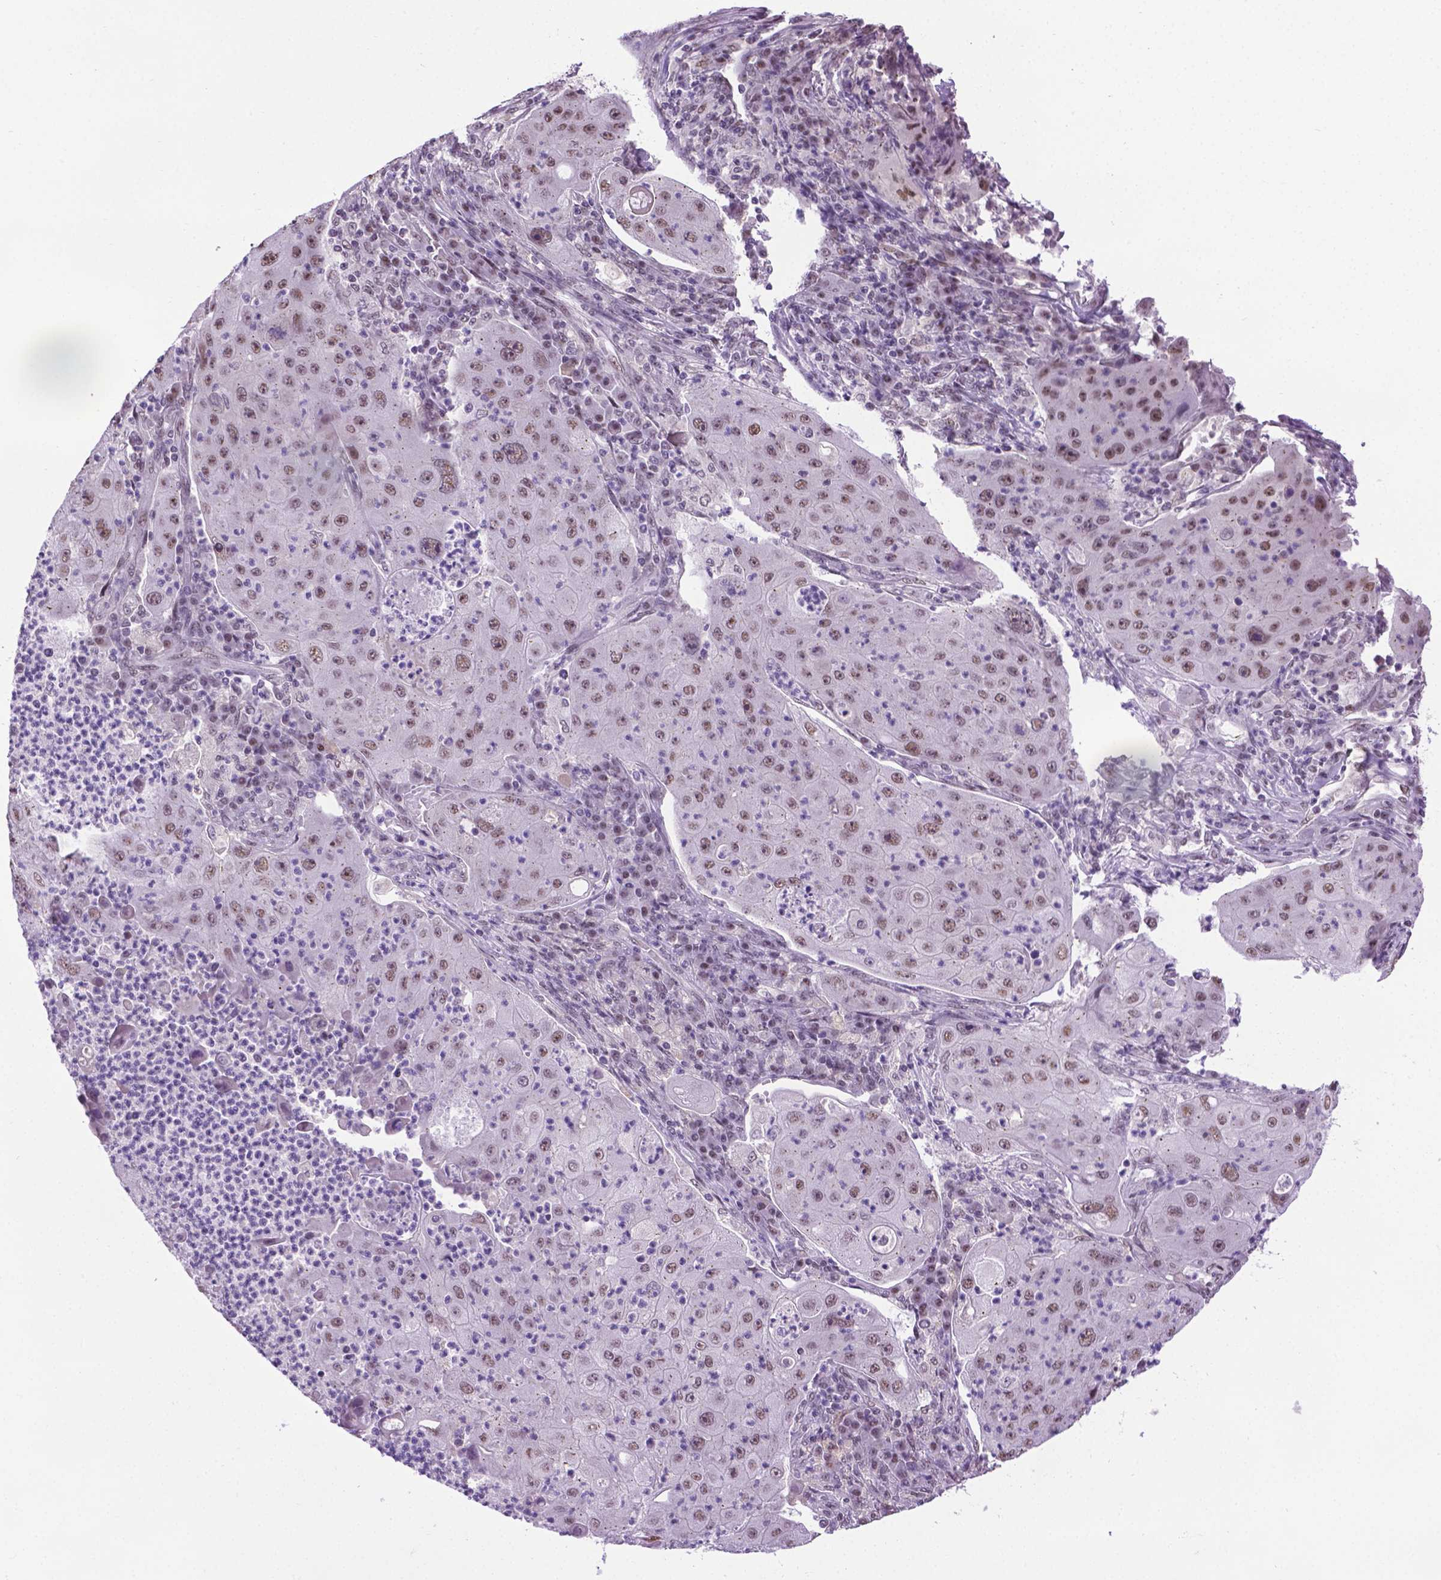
{"staining": {"intensity": "moderate", "quantity": ">75%", "location": "nuclear"}, "tissue": "lung cancer", "cell_type": "Tumor cells", "image_type": "cancer", "snomed": [{"axis": "morphology", "description": "Squamous cell carcinoma, NOS"}, {"axis": "topography", "description": "Lung"}], "caption": "This image demonstrates lung cancer (squamous cell carcinoma) stained with immunohistochemistry (IHC) to label a protein in brown. The nuclear of tumor cells show moderate positivity for the protein. Nuclei are counter-stained blue.", "gene": "ABI2", "patient": {"sex": "female", "age": 59}}